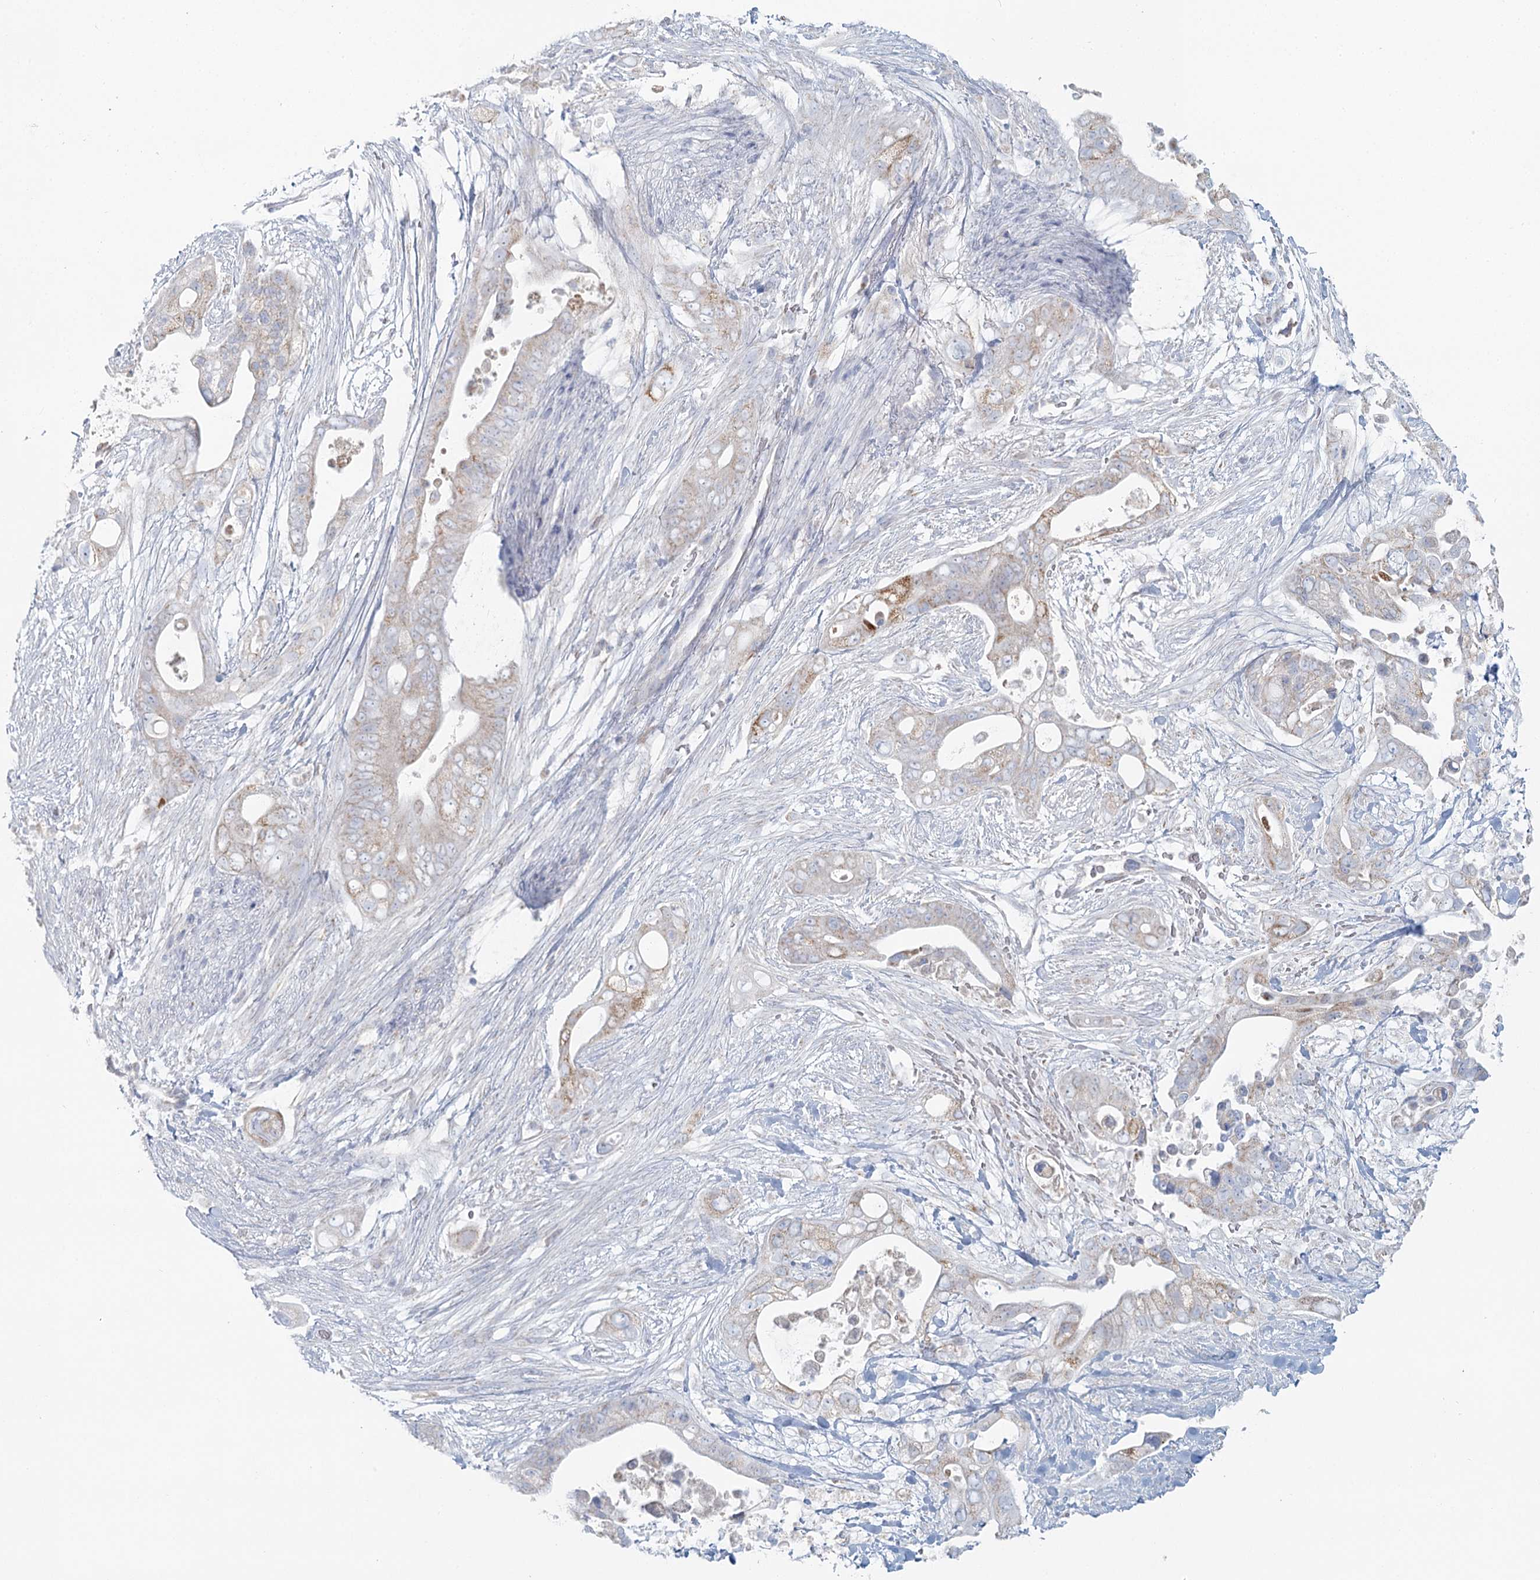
{"staining": {"intensity": "weak", "quantity": "<25%", "location": "cytoplasmic/membranous"}, "tissue": "pancreatic cancer", "cell_type": "Tumor cells", "image_type": "cancer", "snomed": [{"axis": "morphology", "description": "Adenocarcinoma, NOS"}, {"axis": "topography", "description": "Pancreas"}], "caption": "The image reveals no staining of tumor cells in pancreatic cancer. (Stains: DAB IHC with hematoxylin counter stain, Microscopy: brightfield microscopy at high magnification).", "gene": "BPHL", "patient": {"sex": "male", "age": 53}}